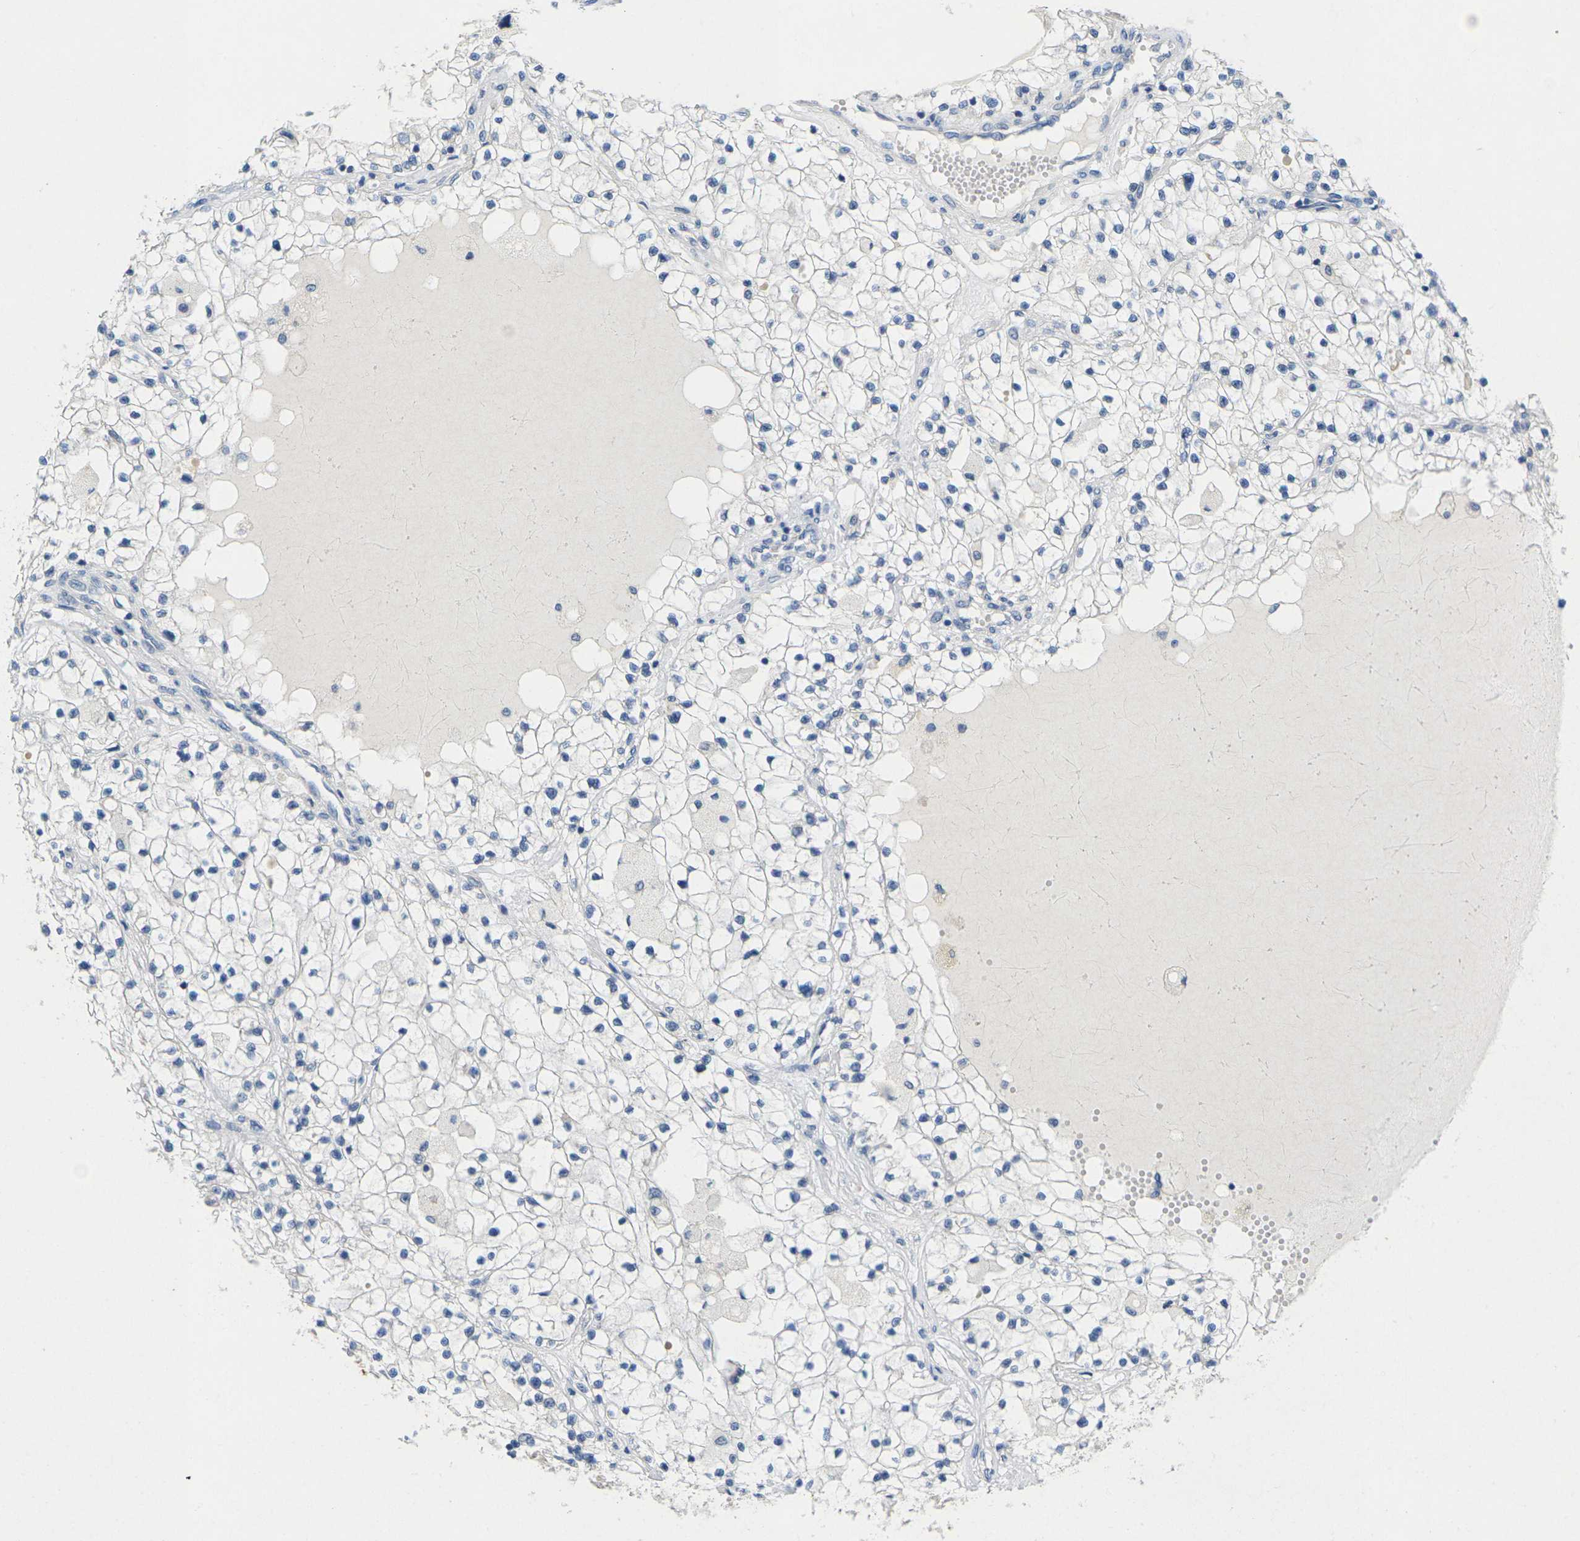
{"staining": {"intensity": "negative", "quantity": "none", "location": "none"}, "tissue": "renal cancer", "cell_type": "Tumor cells", "image_type": "cancer", "snomed": [{"axis": "morphology", "description": "Adenocarcinoma, NOS"}, {"axis": "topography", "description": "Kidney"}], "caption": "Histopathology image shows no significant protein positivity in tumor cells of renal adenocarcinoma.", "gene": "TNNI3", "patient": {"sex": "male", "age": 68}}